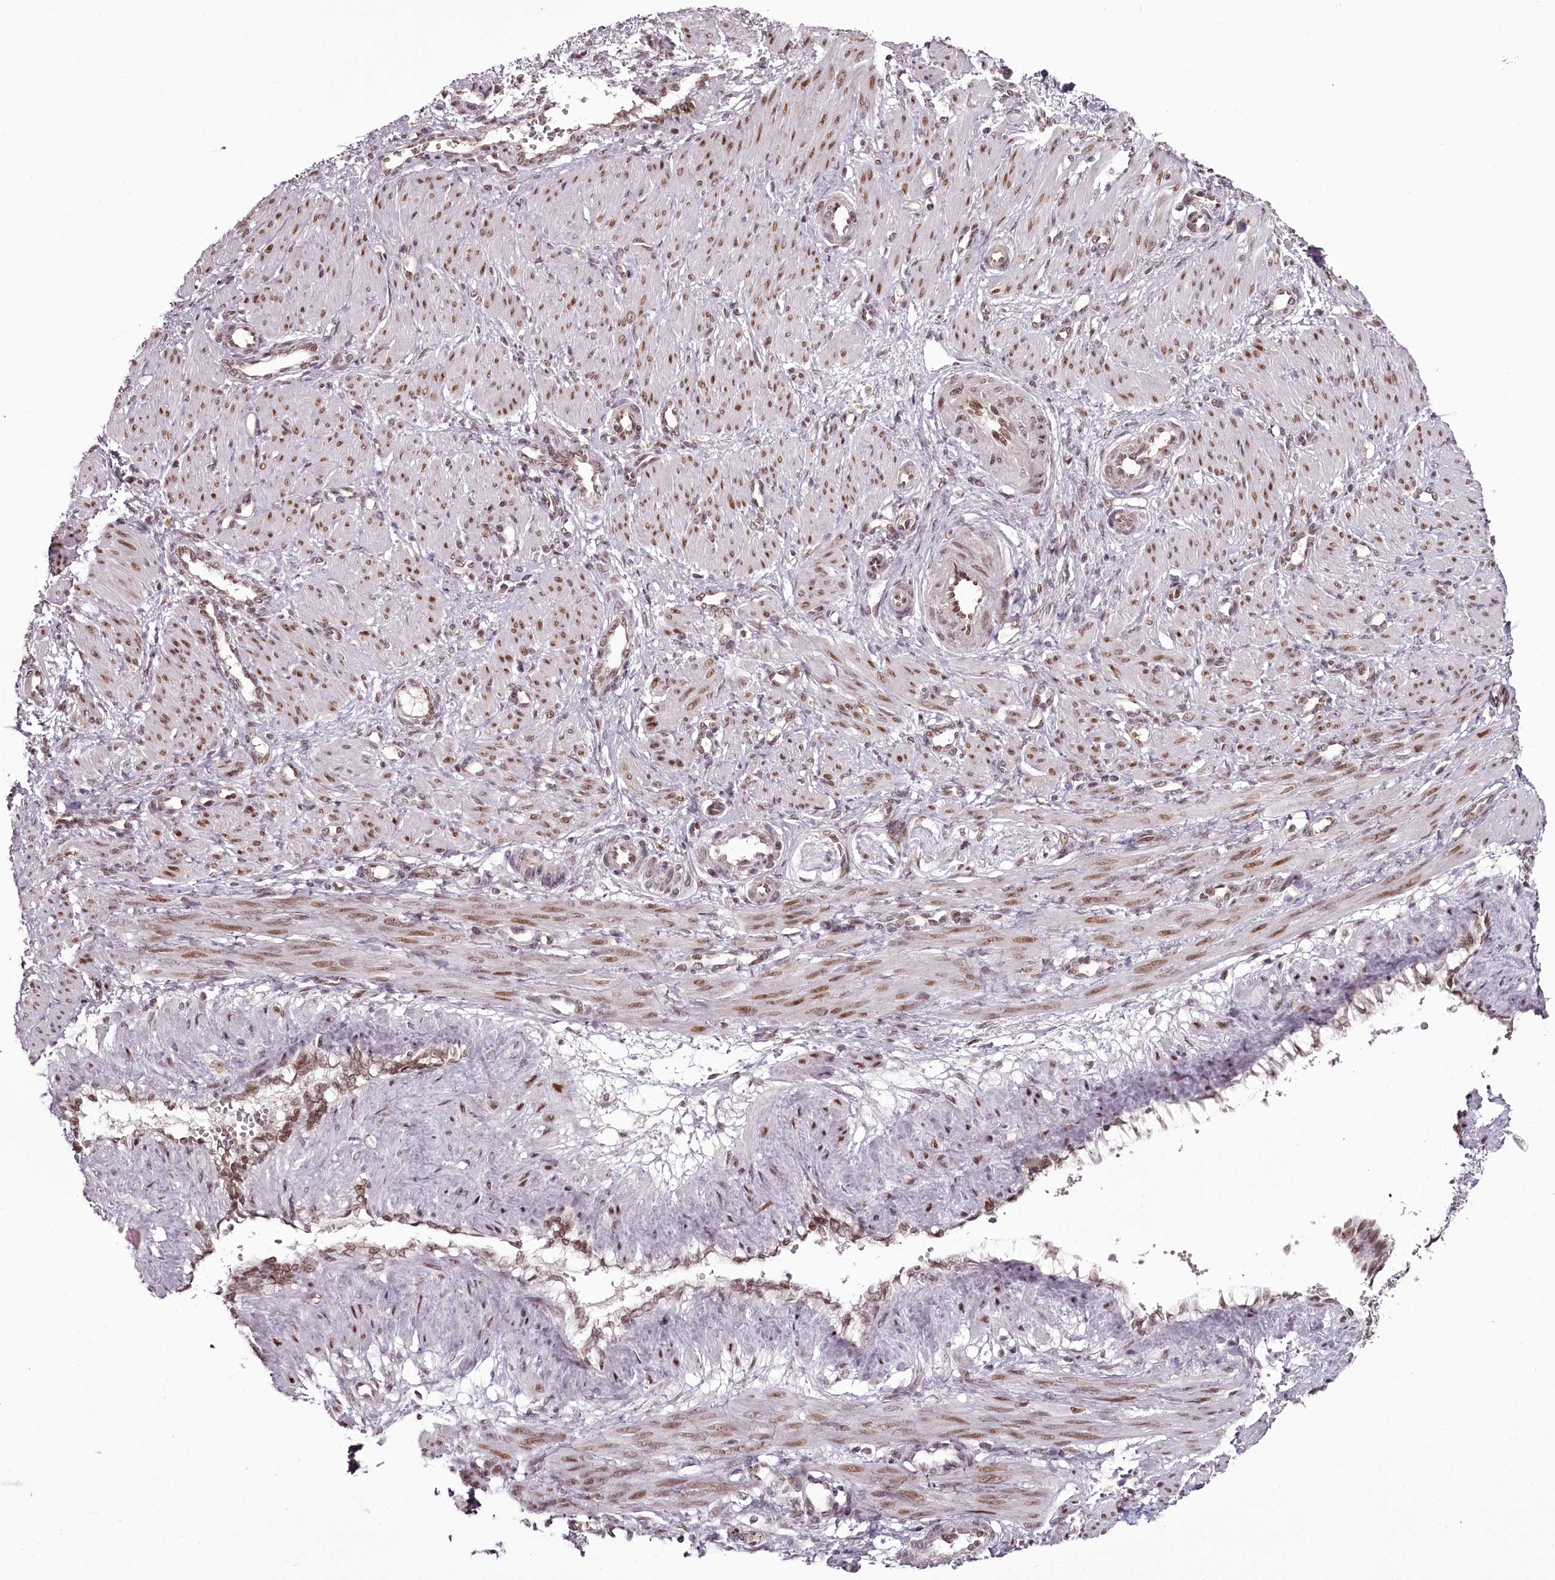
{"staining": {"intensity": "moderate", "quantity": ">75%", "location": "nuclear"}, "tissue": "smooth muscle", "cell_type": "Smooth muscle cells", "image_type": "normal", "snomed": [{"axis": "morphology", "description": "Normal tissue, NOS"}, {"axis": "topography", "description": "Endometrium"}], "caption": "Immunohistochemistry photomicrograph of unremarkable smooth muscle: human smooth muscle stained using immunohistochemistry (IHC) reveals medium levels of moderate protein expression localized specifically in the nuclear of smooth muscle cells, appearing as a nuclear brown color.", "gene": "THYN1", "patient": {"sex": "female", "age": 33}}